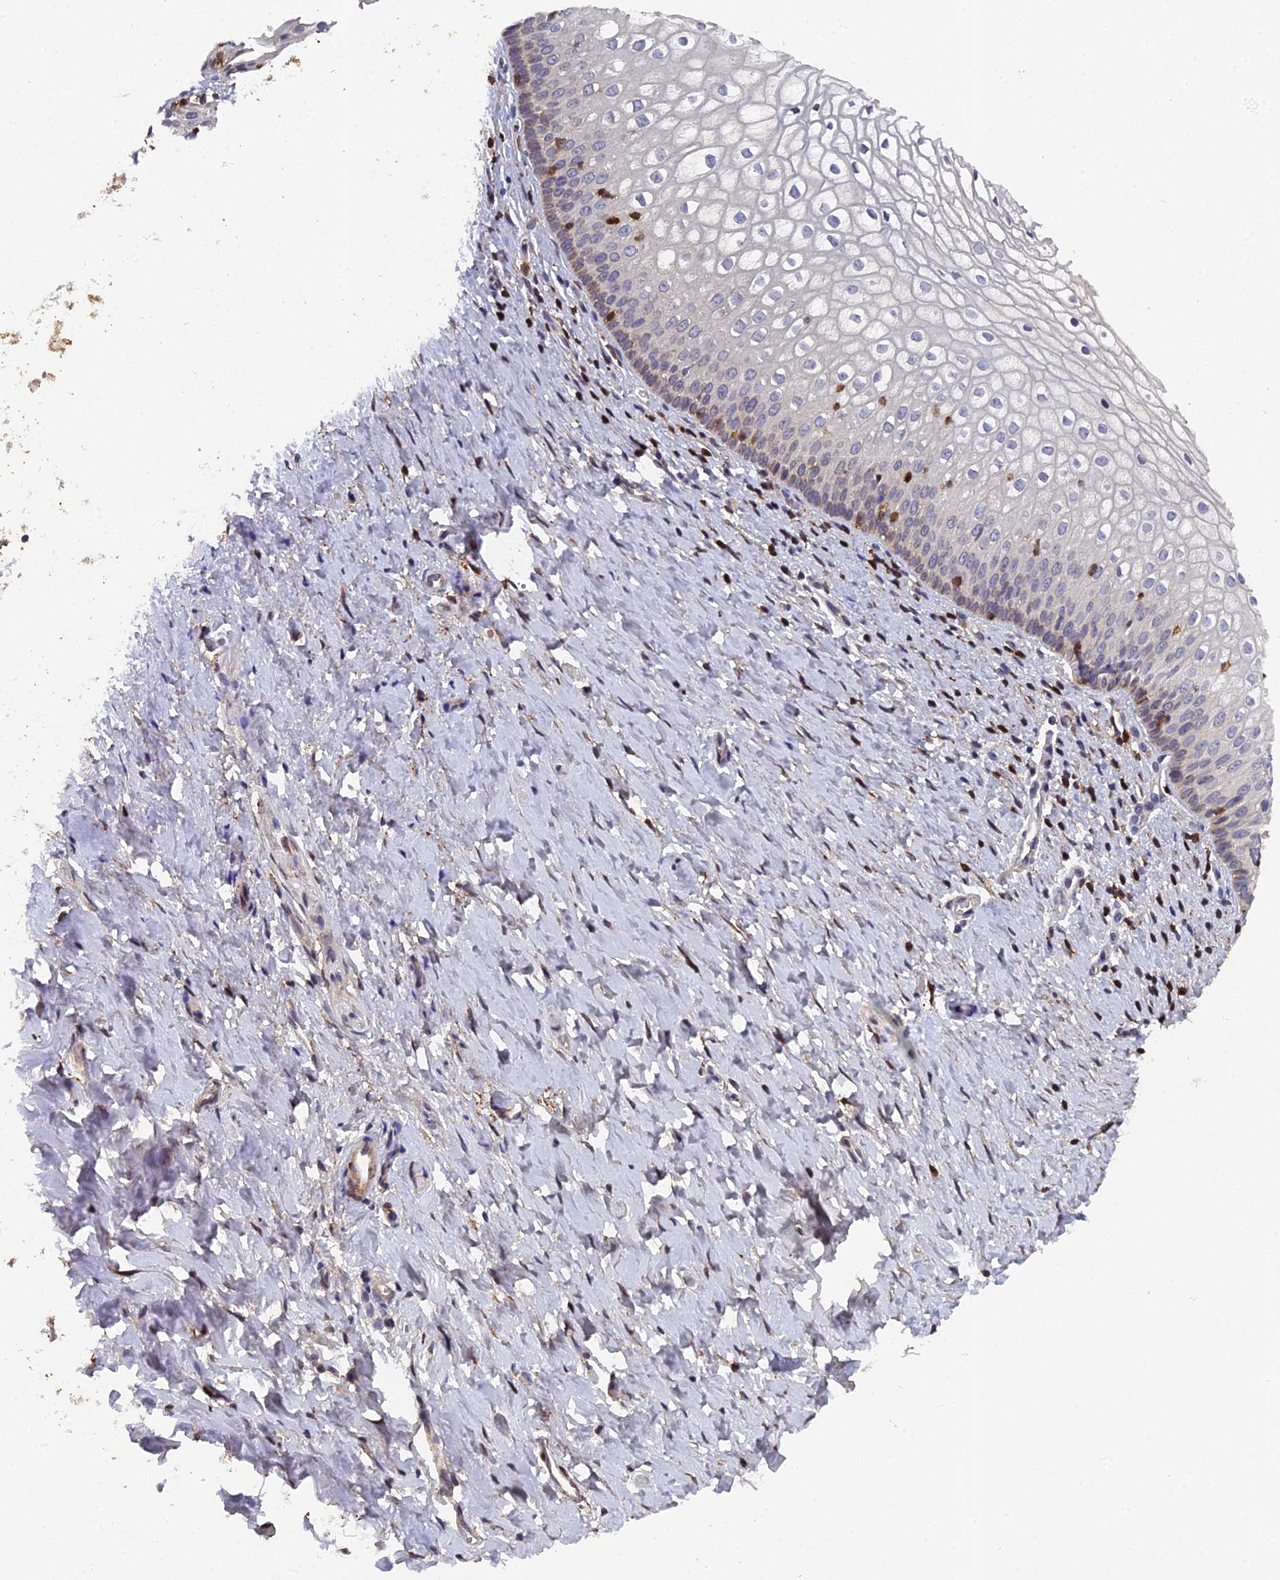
{"staining": {"intensity": "weak", "quantity": "<25%", "location": "cytoplasmic/membranous"}, "tissue": "vagina", "cell_type": "Squamous epithelial cells", "image_type": "normal", "snomed": [{"axis": "morphology", "description": "Normal tissue, NOS"}, {"axis": "topography", "description": "Vagina"}], "caption": "Photomicrograph shows no protein positivity in squamous epithelial cells of benign vagina.", "gene": "GALK2", "patient": {"sex": "female", "age": 60}}